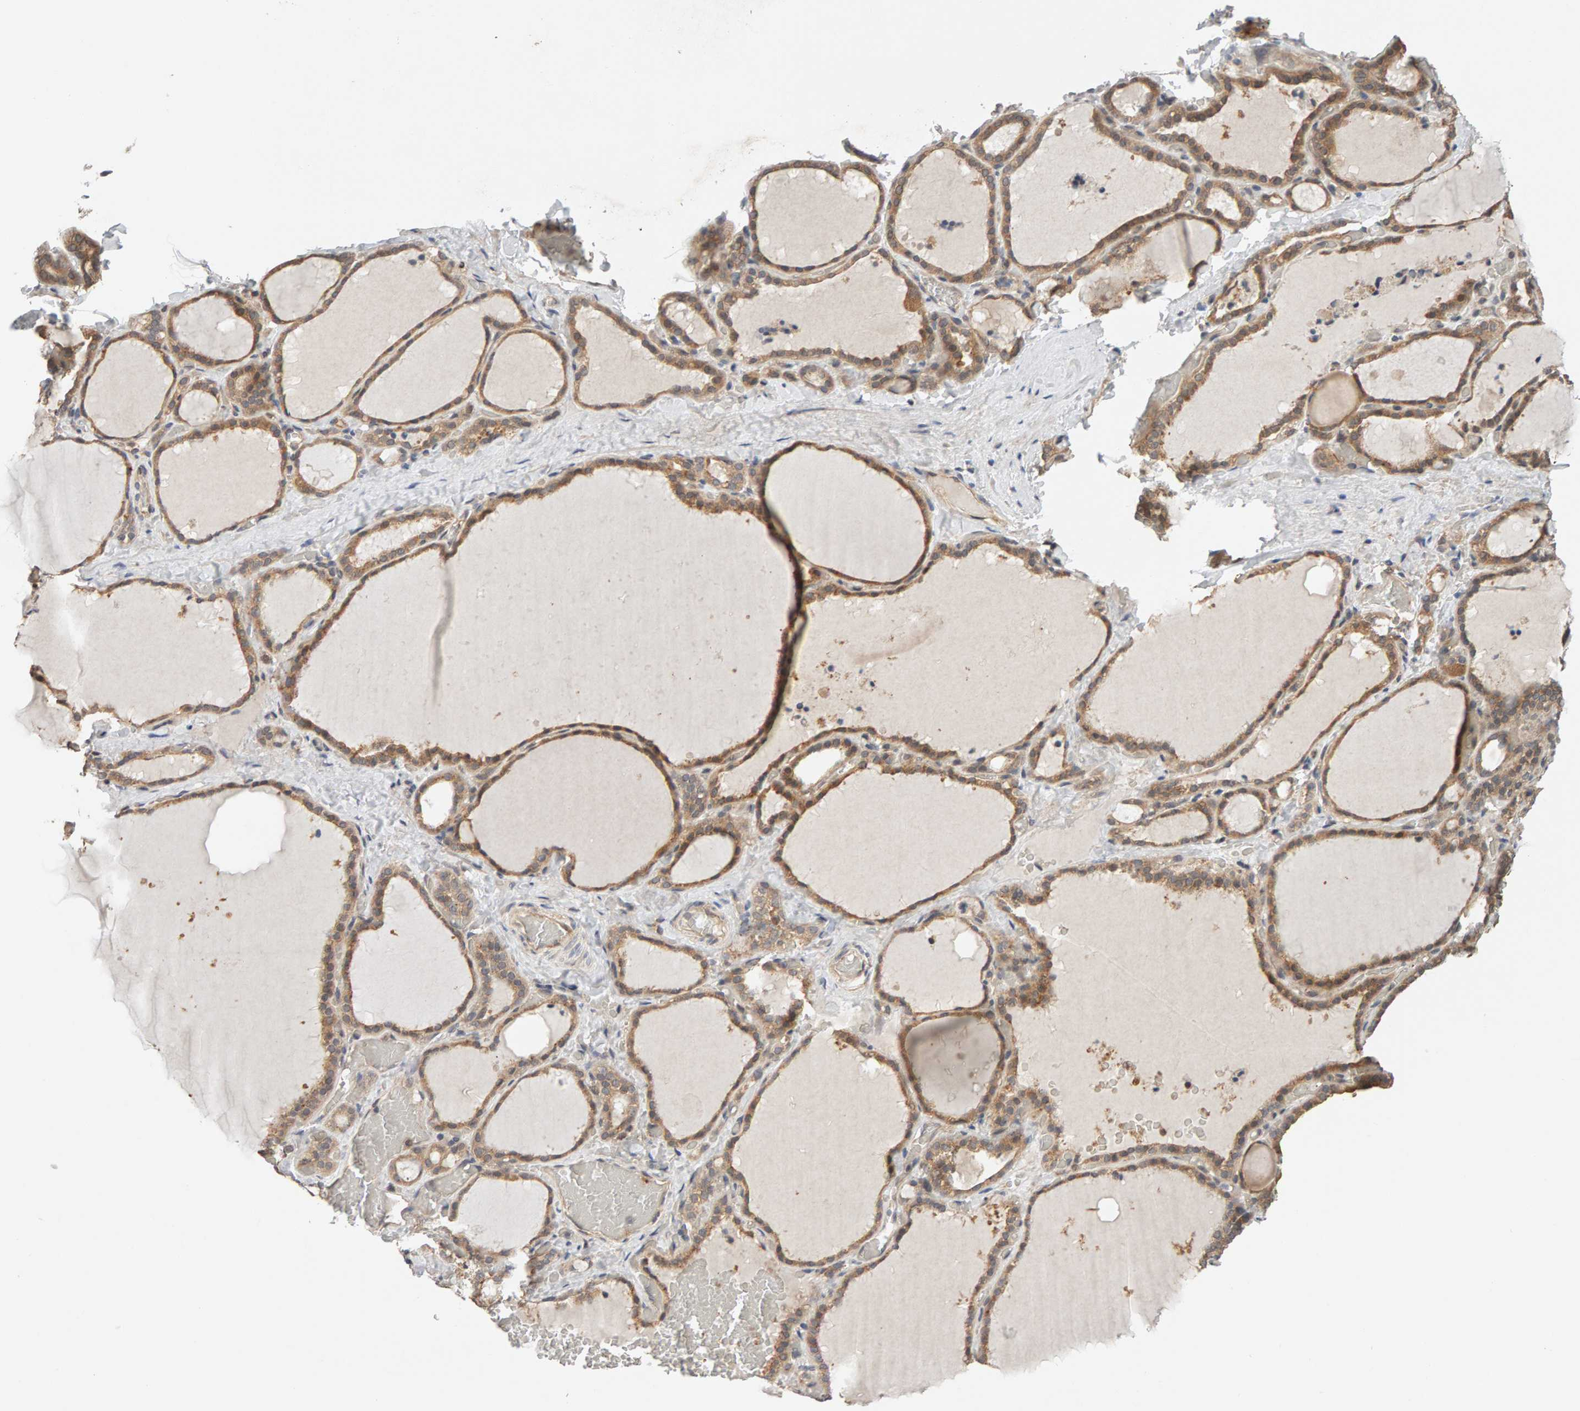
{"staining": {"intensity": "moderate", "quantity": ">75%", "location": "cytoplasmic/membranous"}, "tissue": "thyroid gland", "cell_type": "Glandular cells", "image_type": "normal", "snomed": [{"axis": "morphology", "description": "Normal tissue, NOS"}, {"axis": "topography", "description": "Thyroid gland"}], "caption": "An image showing moderate cytoplasmic/membranous staining in approximately >75% of glandular cells in unremarkable thyroid gland, as visualized by brown immunohistochemical staining.", "gene": "DNAJC7", "patient": {"sex": "female", "age": 22}}